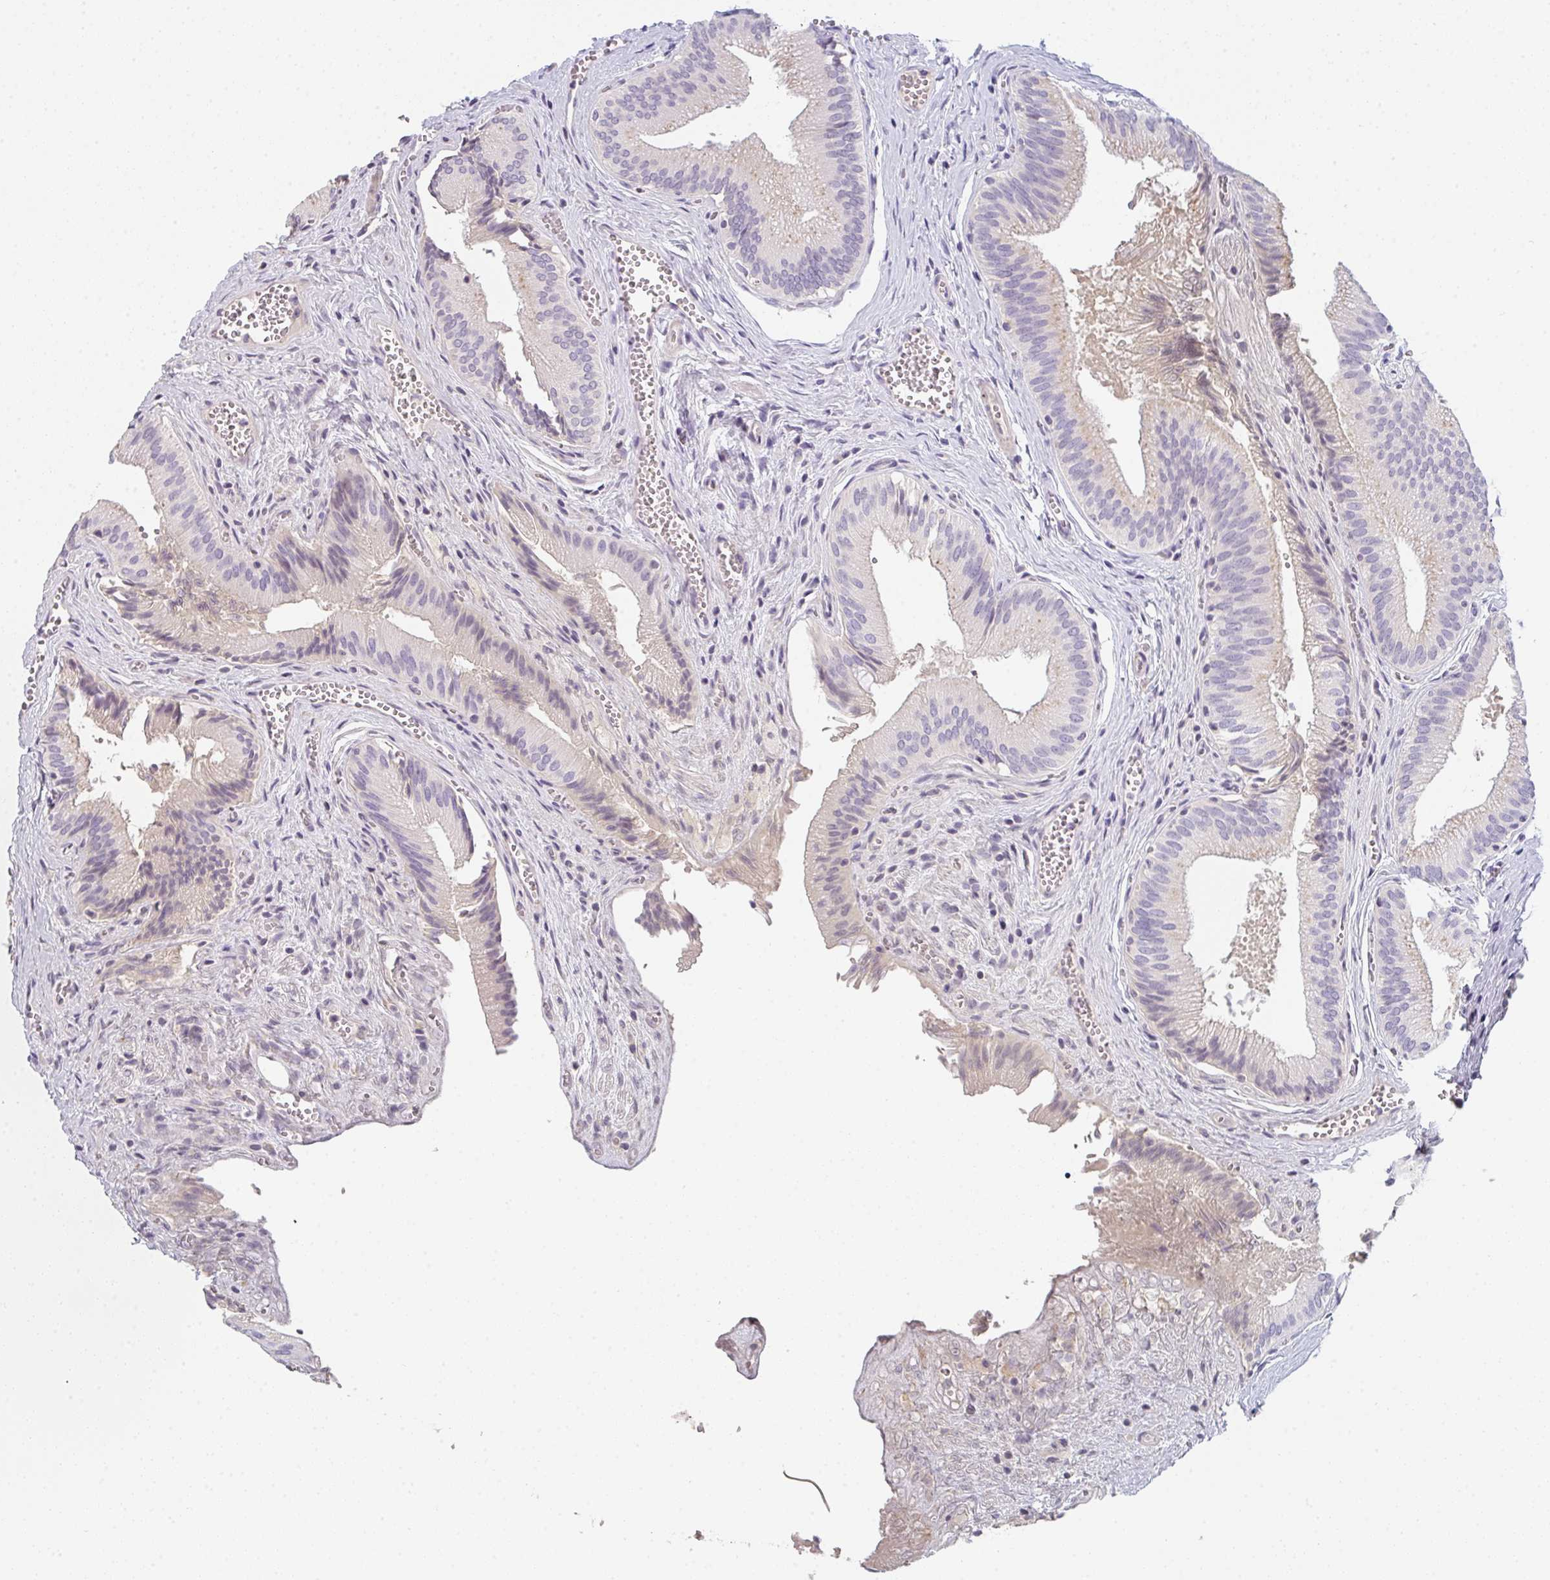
{"staining": {"intensity": "weak", "quantity": "<25%", "location": "cytoplasmic/membranous"}, "tissue": "gallbladder", "cell_type": "Glandular cells", "image_type": "normal", "snomed": [{"axis": "morphology", "description": "Normal tissue, NOS"}, {"axis": "topography", "description": "Gallbladder"}], "caption": "Micrograph shows no significant protein staining in glandular cells of unremarkable gallbladder. Brightfield microscopy of immunohistochemistry stained with DAB (3,3'-diaminobenzidine) (brown) and hematoxylin (blue), captured at high magnification.", "gene": "C1QTNF8", "patient": {"sex": "male", "age": 17}}